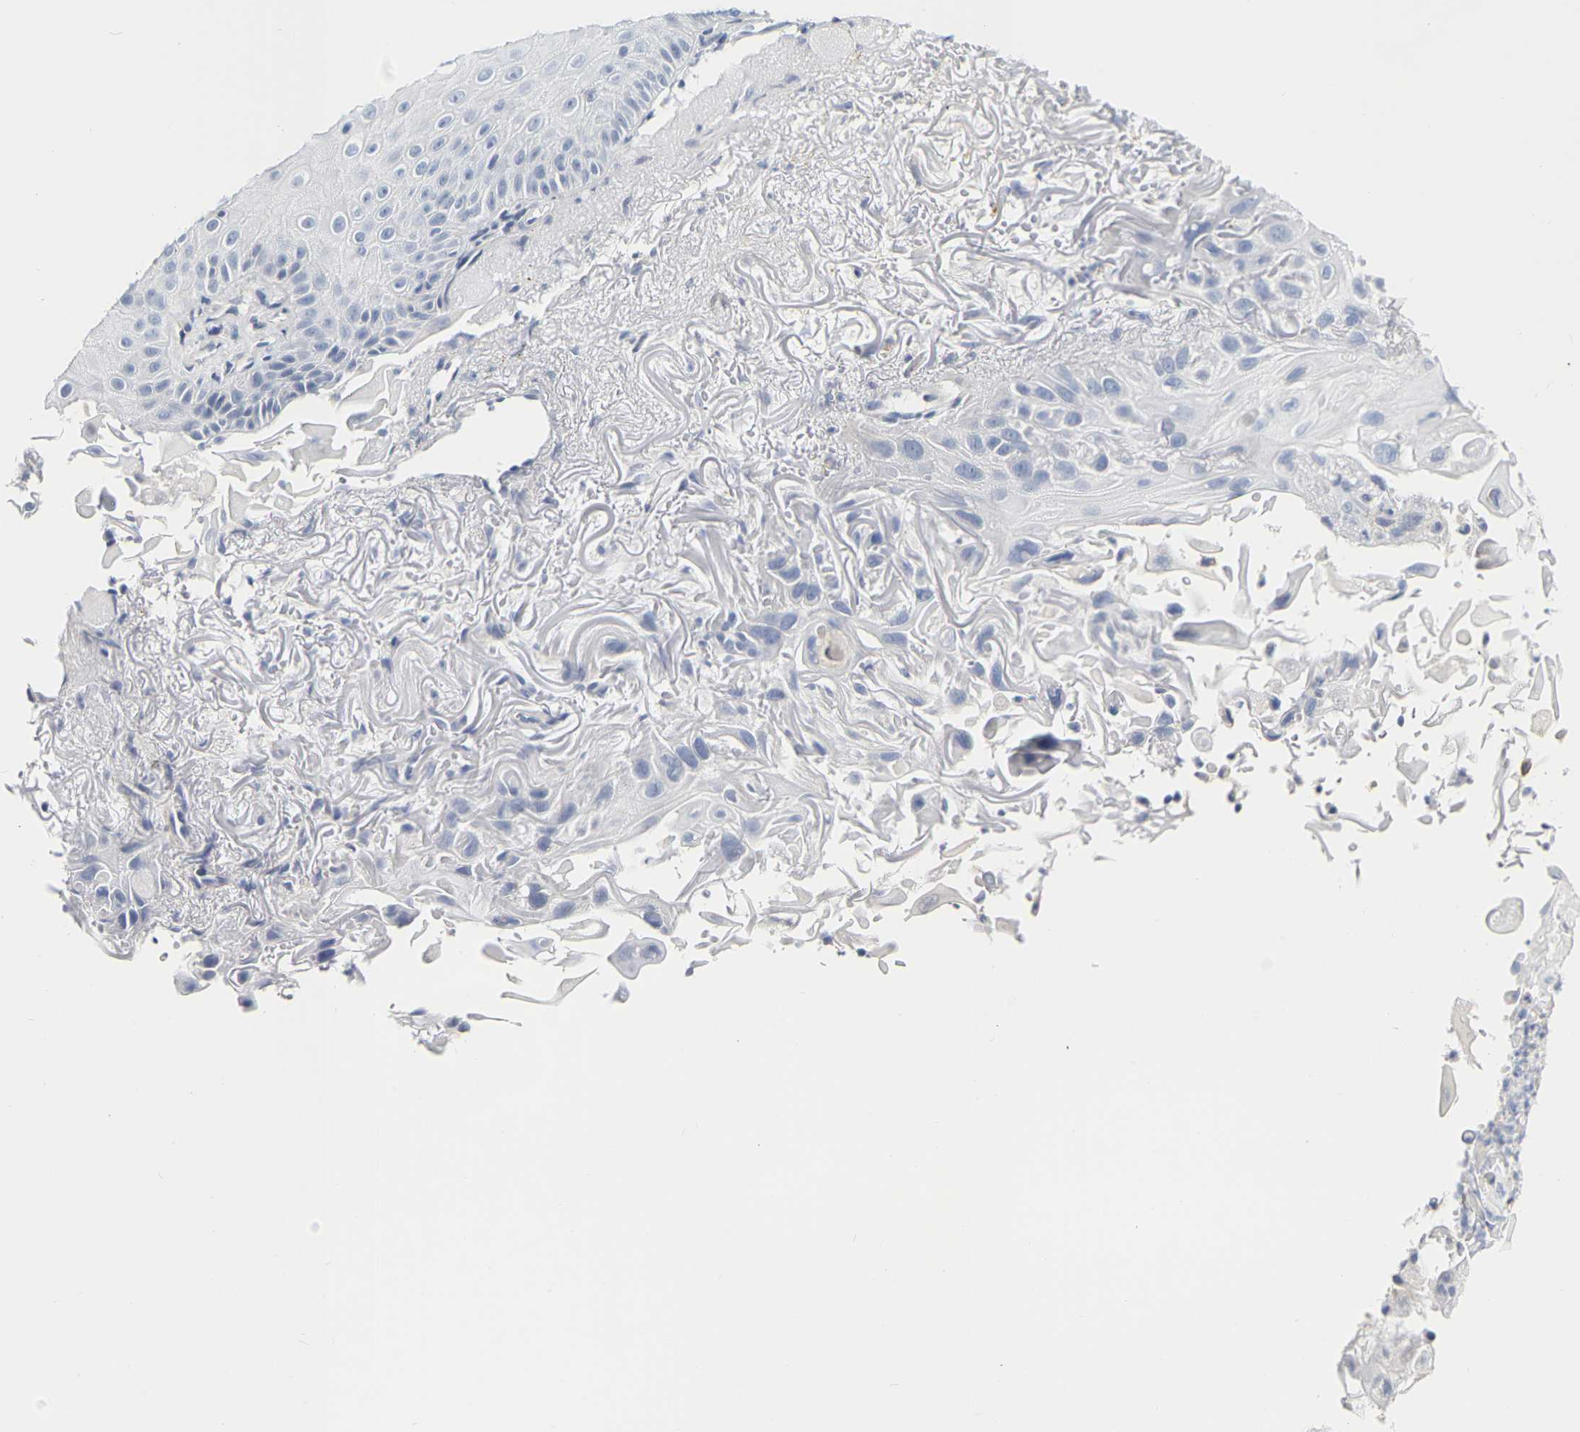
{"staining": {"intensity": "negative", "quantity": "none", "location": "none"}, "tissue": "skin cancer", "cell_type": "Tumor cells", "image_type": "cancer", "snomed": [{"axis": "morphology", "description": "Squamous cell carcinoma, NOS"}, {"axis": "topography", "description": "Skin"}], "caption": "This is an IHC micrograph of human skin cancer (squamous cell carcinoma). There is no expression in tumor cells.", "gene": "GNAS", "patient": {"sex": "female", "age": 77}}